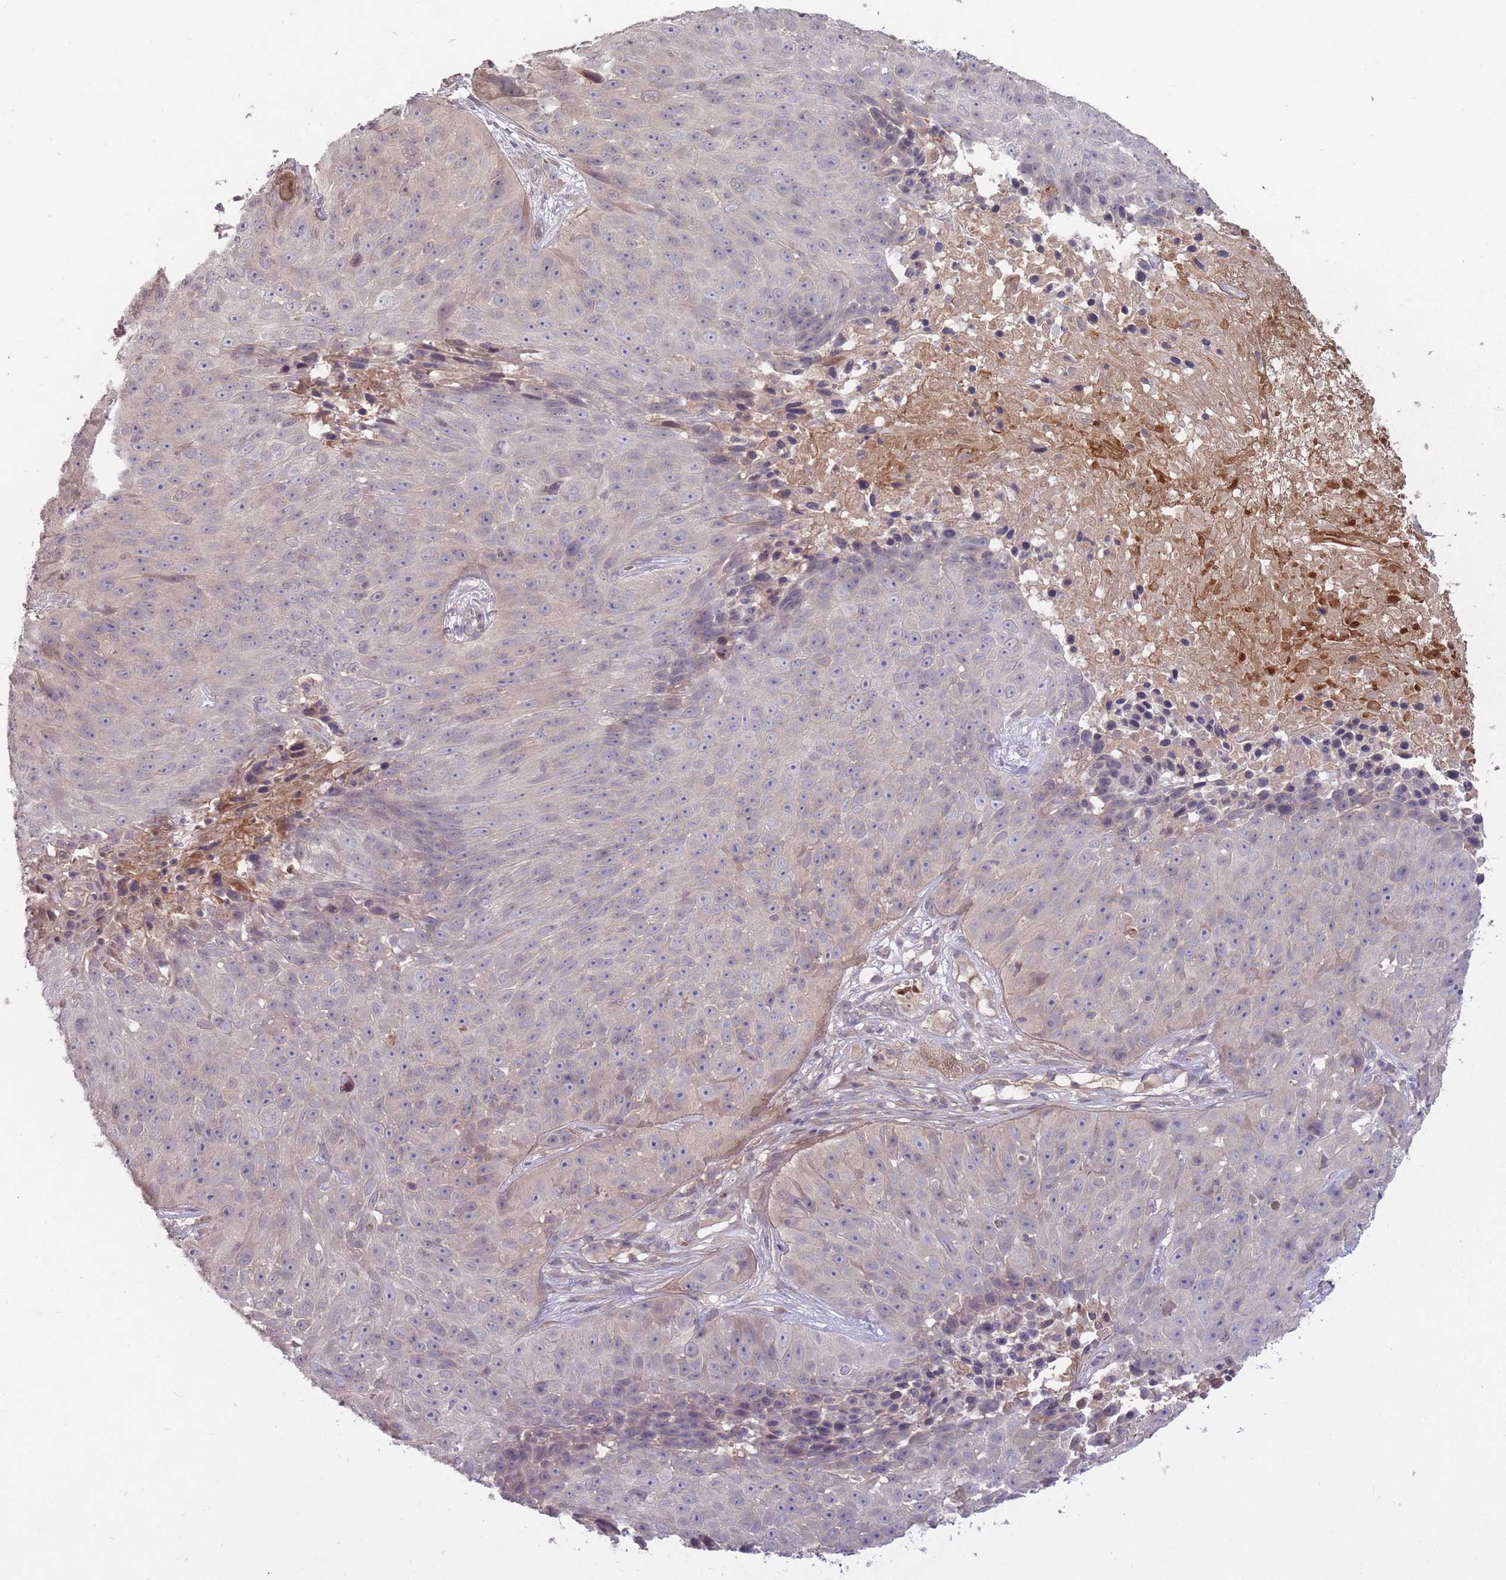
{"staining": {"intensity": "negative", "quantity": "none", "location": "none"}, "tissue": "skin cancer", "cell_type": "Tumor cells", "image_type": "cancer", "snomed": [{"axis": "morphology", "description": "Squamous cell carcinoma, NOS"}, {"axis": "topography", "description": "Skin"}], "caption": "Immunohistochemical staining of human skin squamous cell carcinoma reveals no significant staining in tumor cells. (Brightfield microscopy of DAB (3,3'-diaminobenzidine) IHC at high magnification).", "gene": "ADCYAP1R1", "patient": {"sex": "female", "age": 87}}